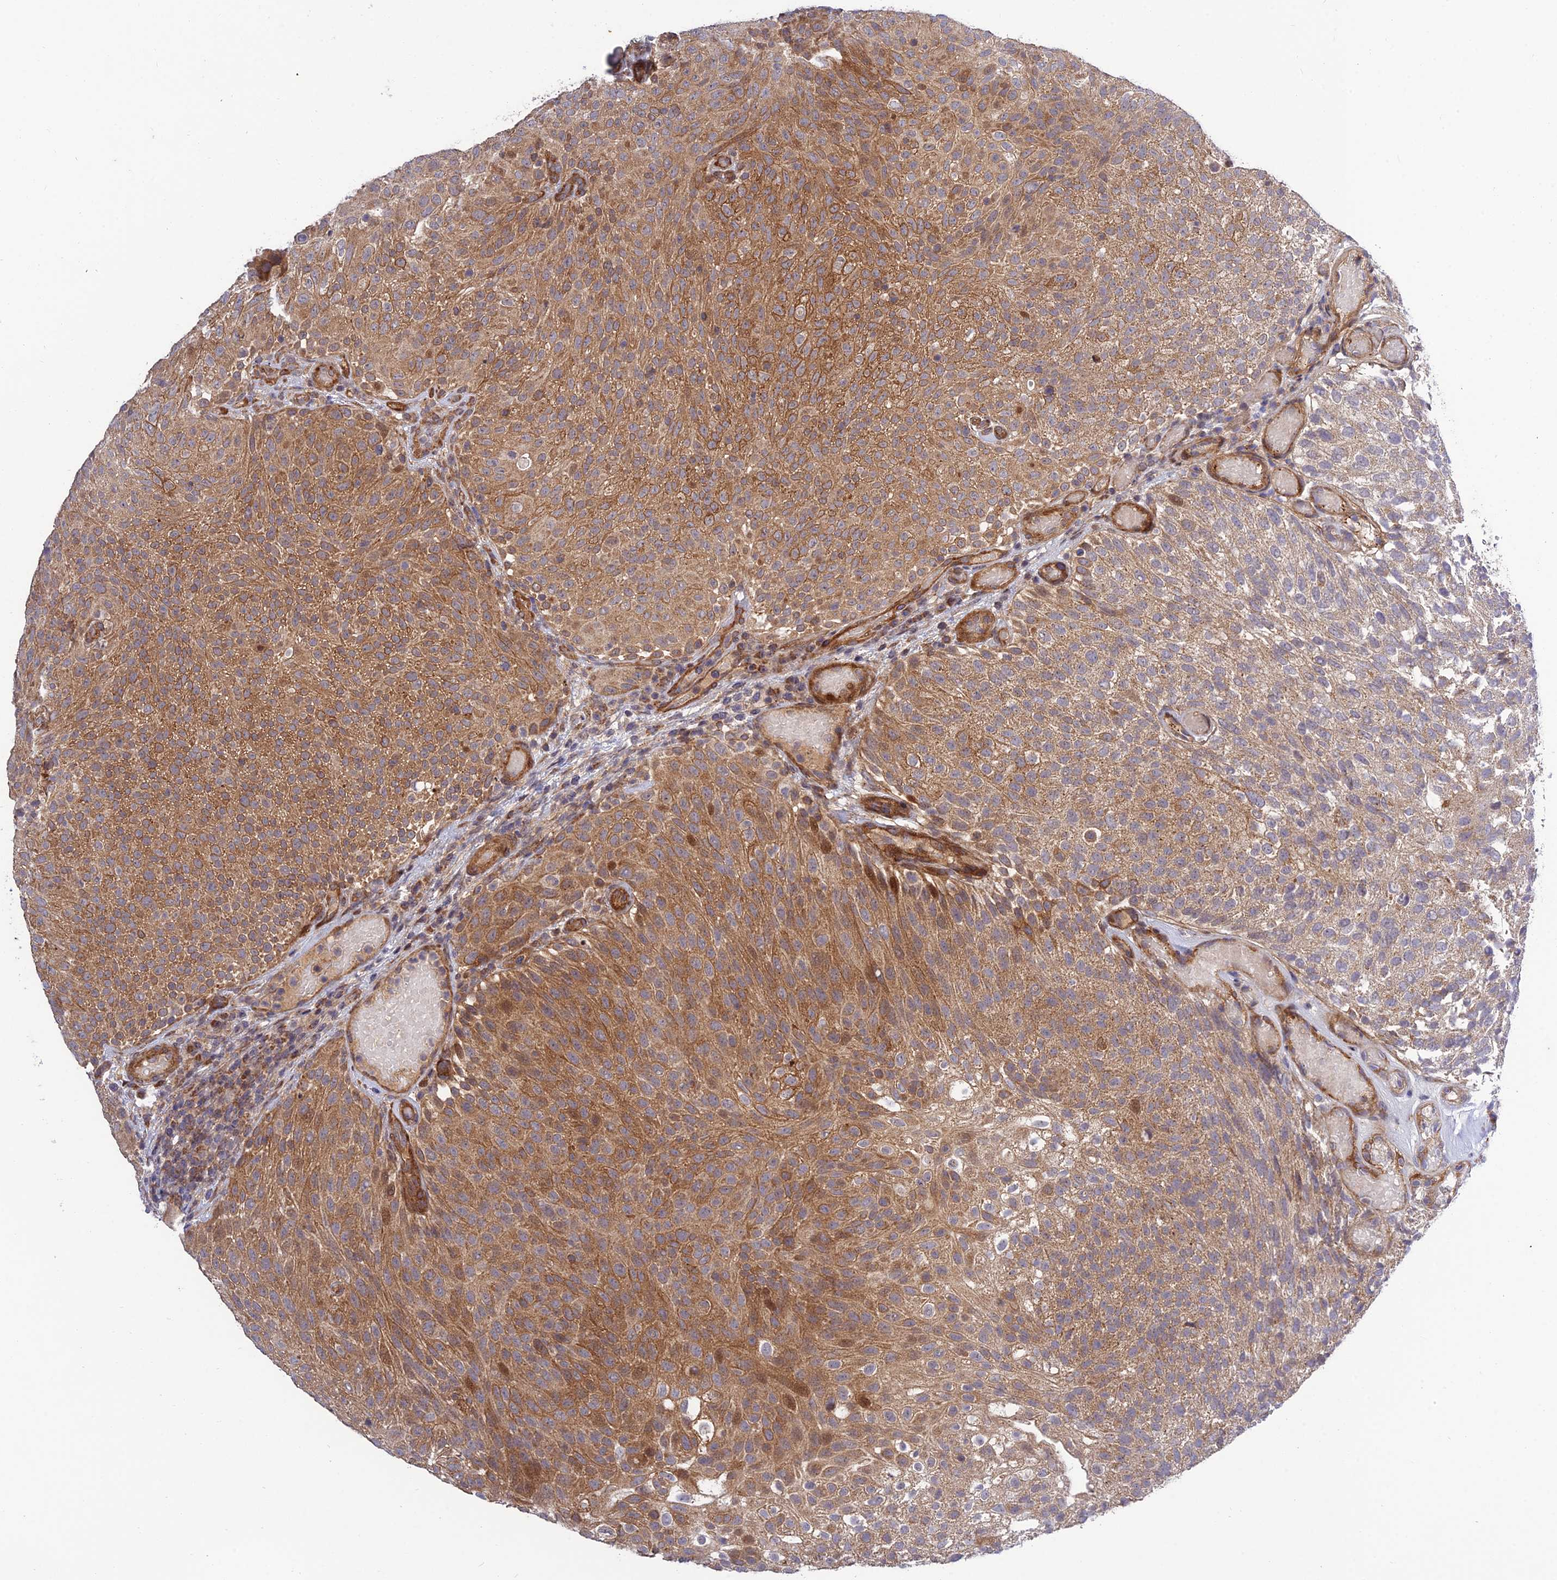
{"staining": {"intensity": "moderate", "quantity": "25%-75%", "location": "cytoplasmic/membranous"}, "tissue": "urothelial cancer", "cell_type": "Tumor cells", "image_type": "cancer", "snomed": [{"axis": "morphology", "description": "Urothelial carcinoma, Low grade"}, {"axis": "topography", "description": "Urinary bladder"}], "caption": "The micrograph shows immunohistochemical staining of urothelial cancer. There is moderate cytoplasmic/membranous expression is identified in approximately 25%-75% of tumor cells.", "gene": "PLEKHG2", "patient": {"sex": "male", "age": 78}}